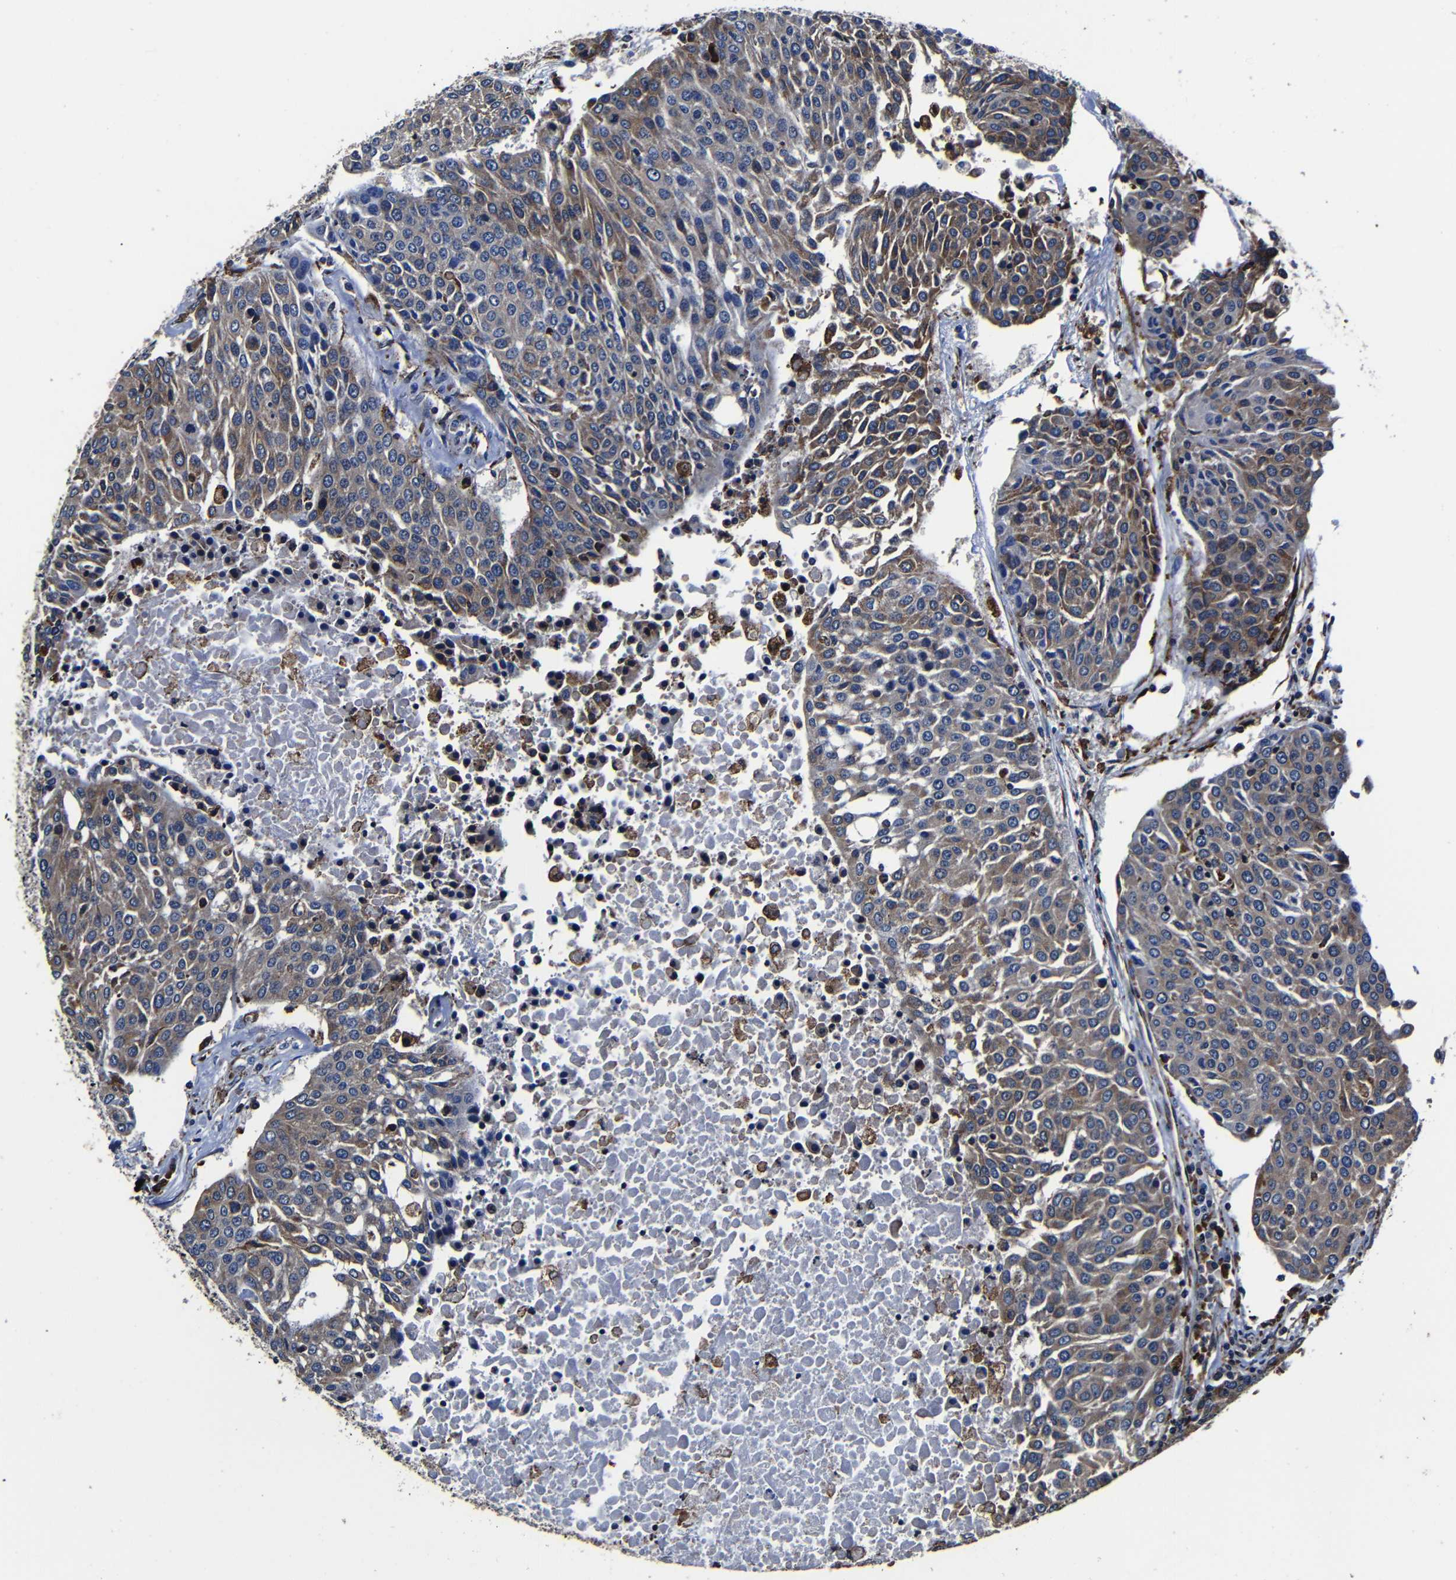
{"staining": {"intensity": "moderate", "quantity": ">75%", "location": "cytoplasmic/membranous"}, "tissue": "urothelial cancer", "cell_type": "Tumor cells", "image_type": "cancer", "snomed": [{"axis": "morphology", "description": "Urothelial carcinoma, High grade"}, {"axis": "topography", "description": "Urinary bladder"}], "caption": "DAB immunohistochemical staining of high-grade urothelial carcinoma exhibits moderate cytoplasmic/membranous protein positivity in about >75% of tumor cells. Nuclei are stained in blue.", "gene": "SCN9A", "patient": {"sex": "female", "age": 85}}